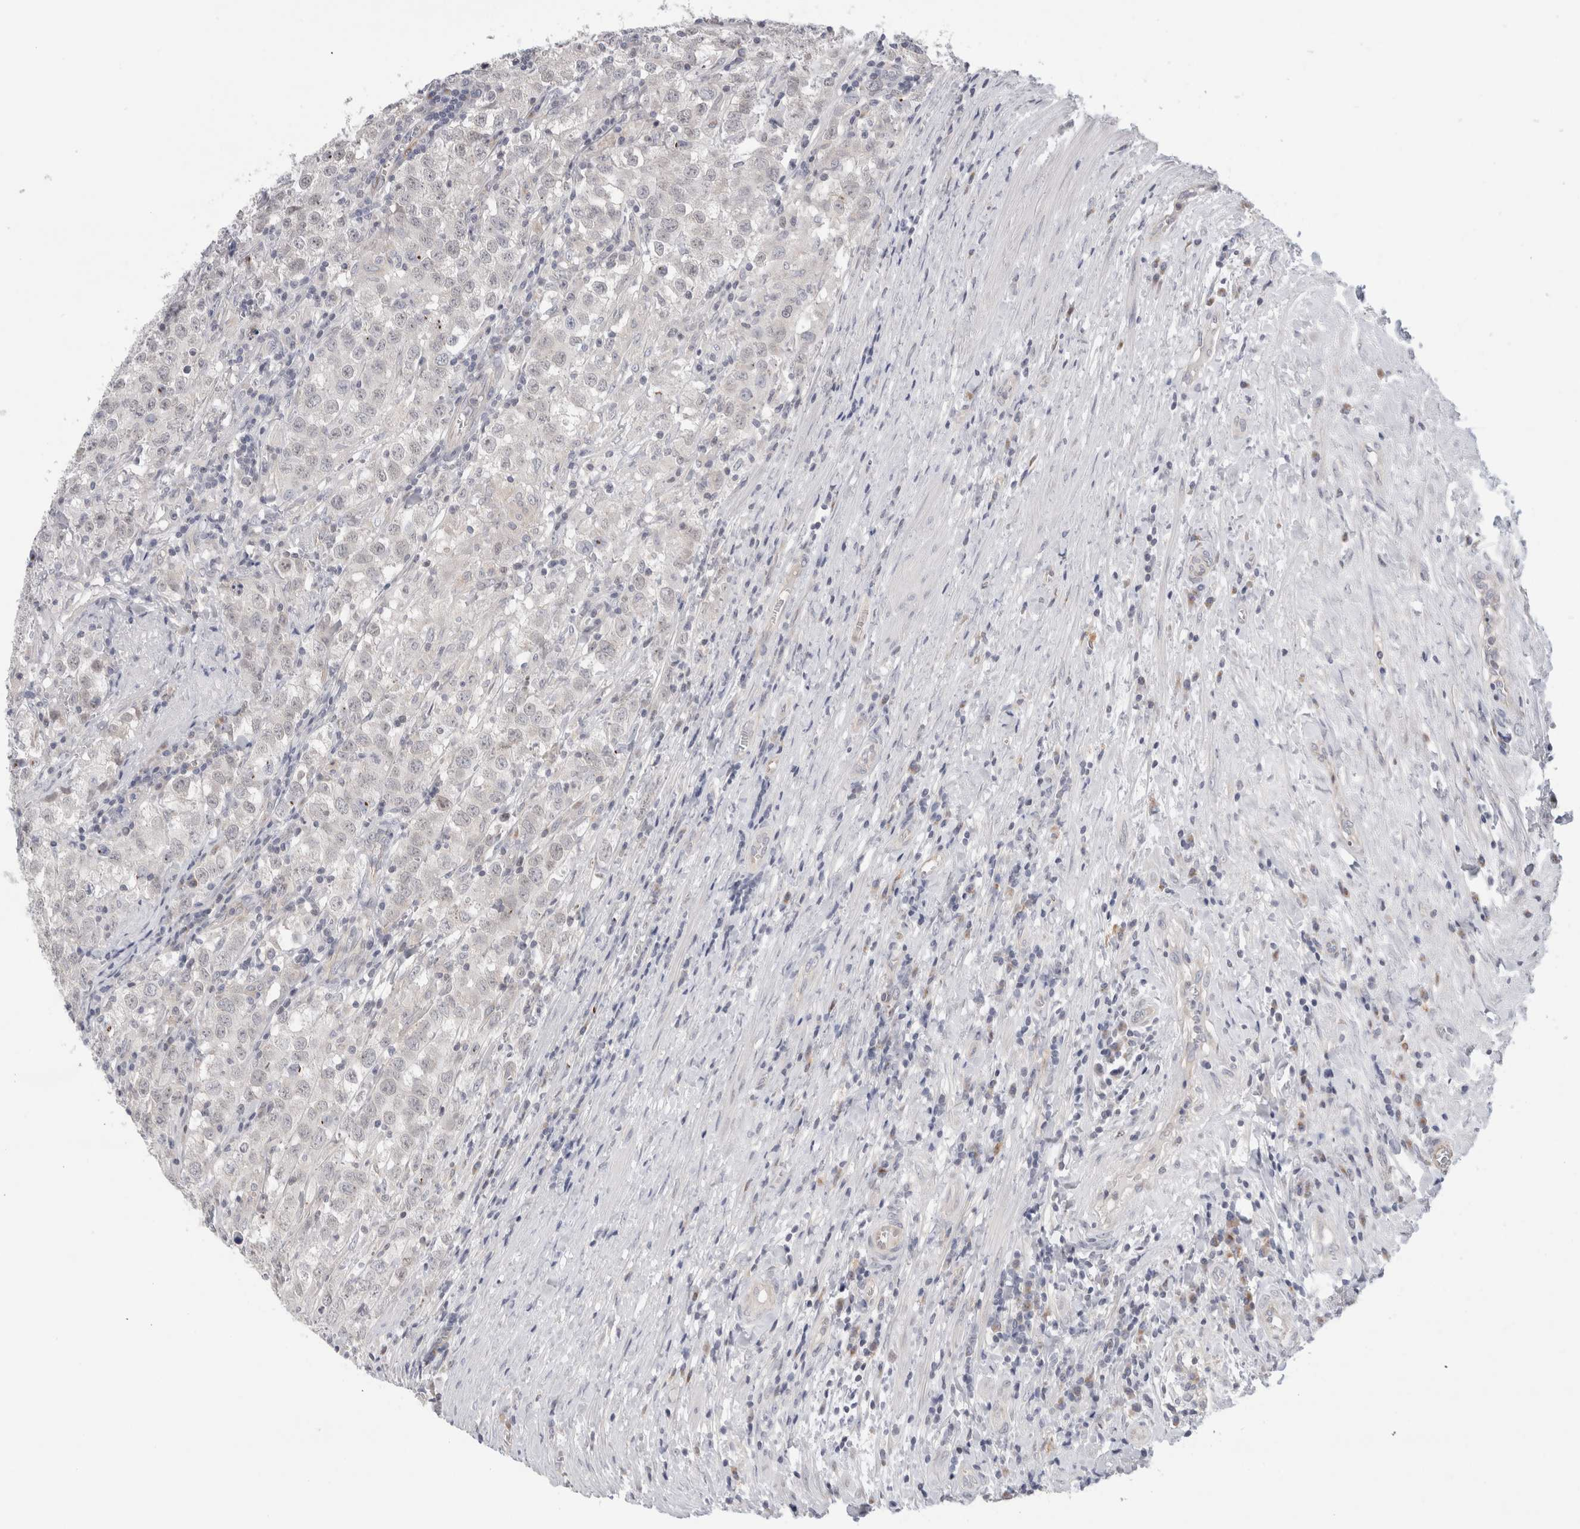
{"staining": {"intensity": "negative", "quantity": "none", "location": "none"}, "tissue": "testis cancer", "cell_type": "Tumor cells", "image_type": "cancer", "snomed": [{"axis": "morphology", "description": "Seminoma, NOS"}, {"axis": "morphology", "description": "Carcinoma, Embryonal, NOS"}, {"axis": "topography", "description": "Testis"}], "caption": "Protein analysis of embryonal carcinoma (testis) reveals no significant staining in tumor cells.", "gene": "SYTL5", "patient": {"sex": "male", "age": 43}}